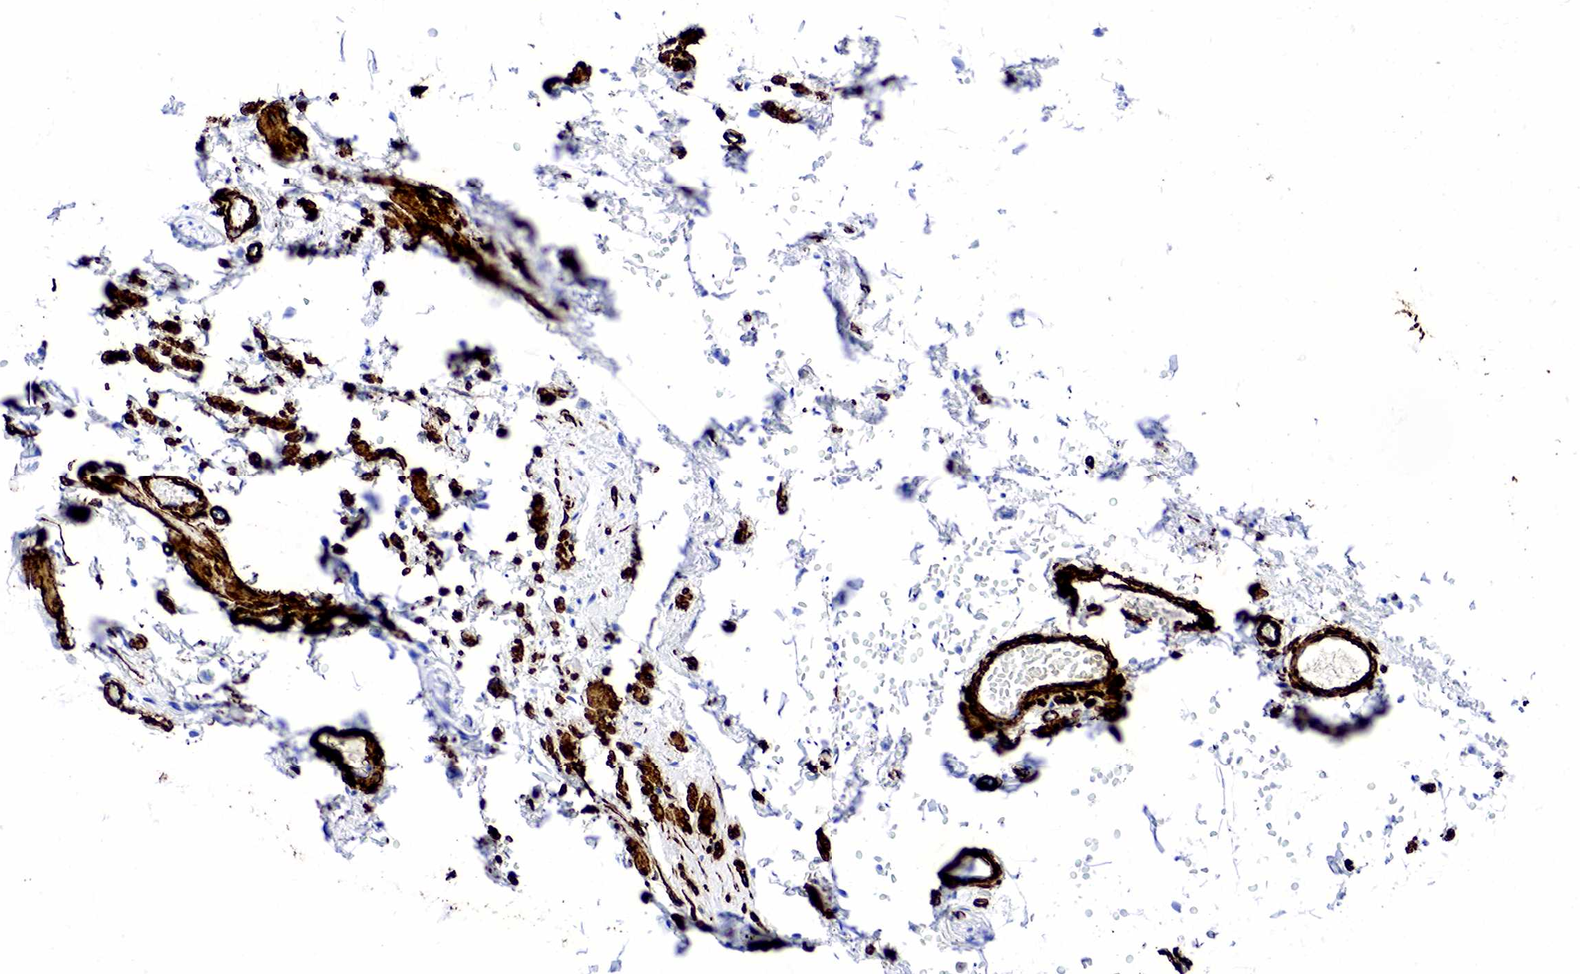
{"staining": {"intensity": "negative", "quantity": "none", "location": "none"}, "tissue": "epididymis", "cell_type": "Glandular cells", "image_type": "normal", "snomed": [{"axis": "morphology", "description": "Normal tissue, NOS"}, {"axis": "topography", "description": "Epididymis"}], "caption": "IHC image of benign human epididymis stained for a protein (brown), which exhibits no staining in glandular cells.", "gene": "ACTA2", "patient": {"sex": "male", "age": 77}}